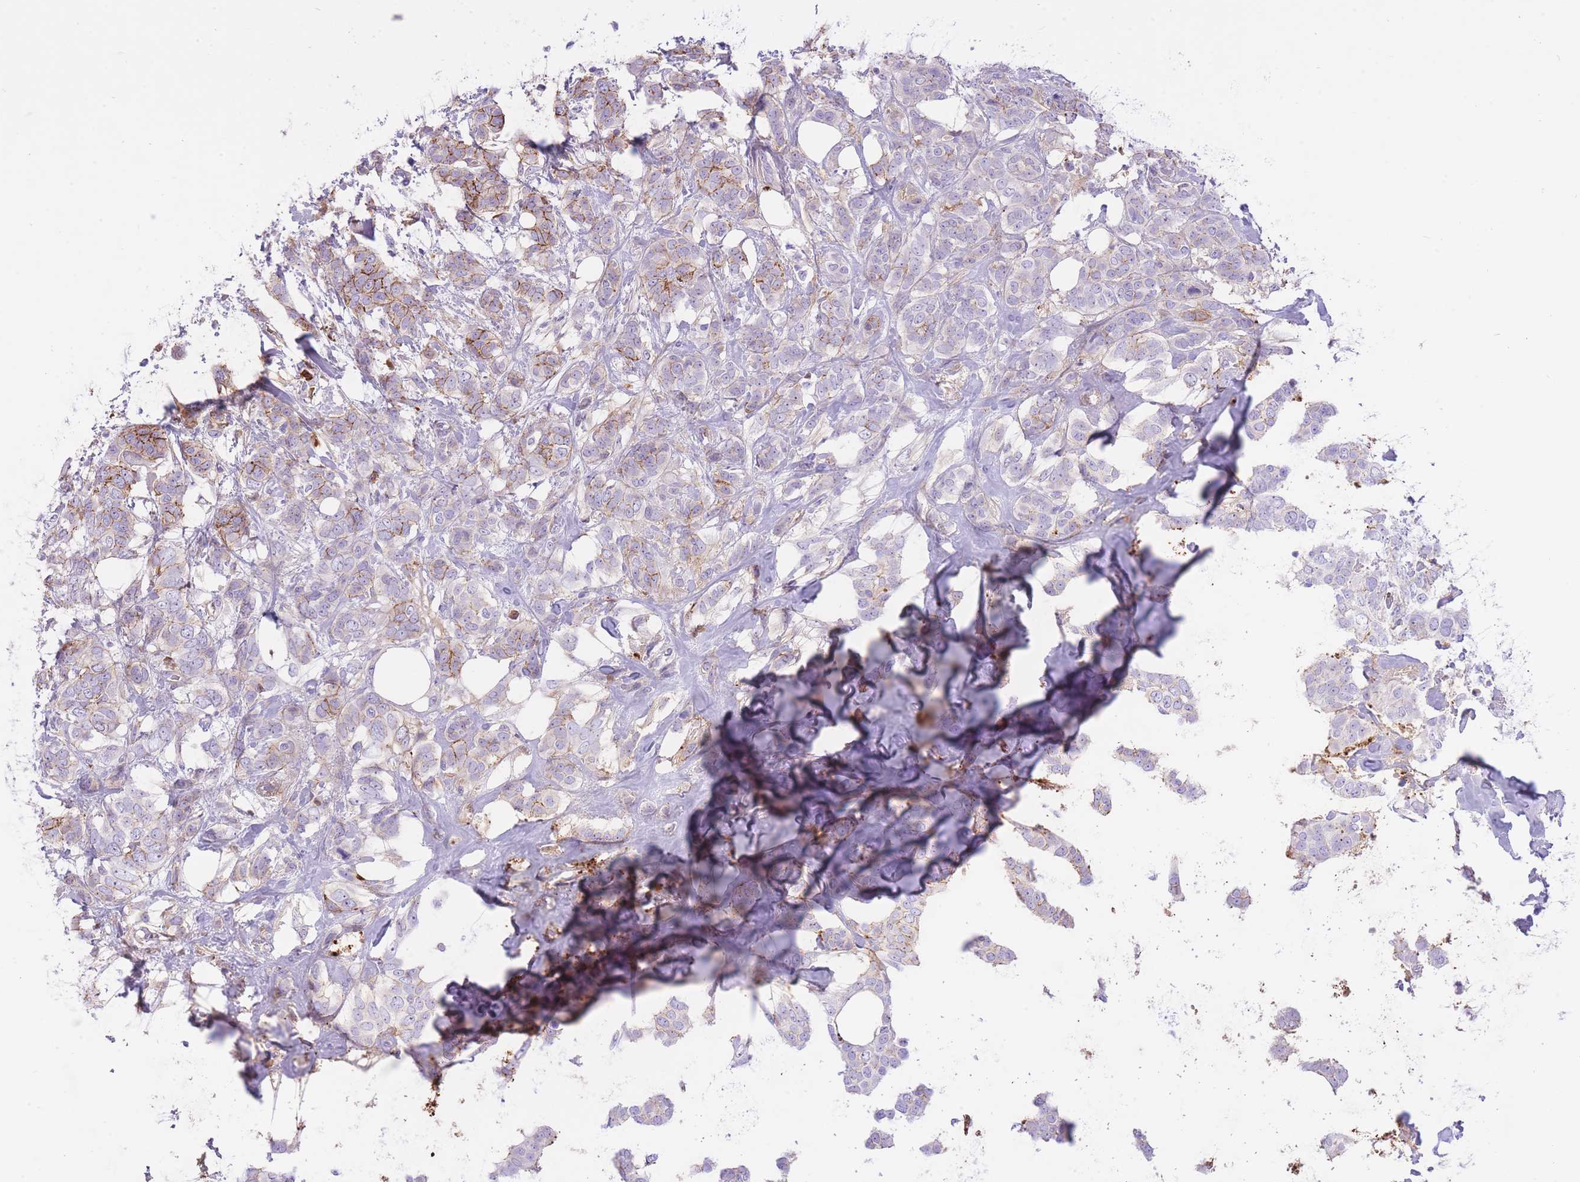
{"staining": {"intensity": "moderate", "quantity": "25%-75%", "location": "cytoplasmic/membranous"}, "tissue": "breast cancer", "cell_type": "Tumor cells", "image_type": "cancer", "snomed": [{"axis": "morphology", "description": "Duct carcinoma"}, {"axis": "topography", "description": "Breast"}], "caption": "Protein expression analysis of breast invasive ductal carcinoma exhibits moderate cytoplasmic/membranous positivity in about 25%-75% of tumor cells.", "gene": "HRG", "patient": {"sex": "female", "age": 72}}